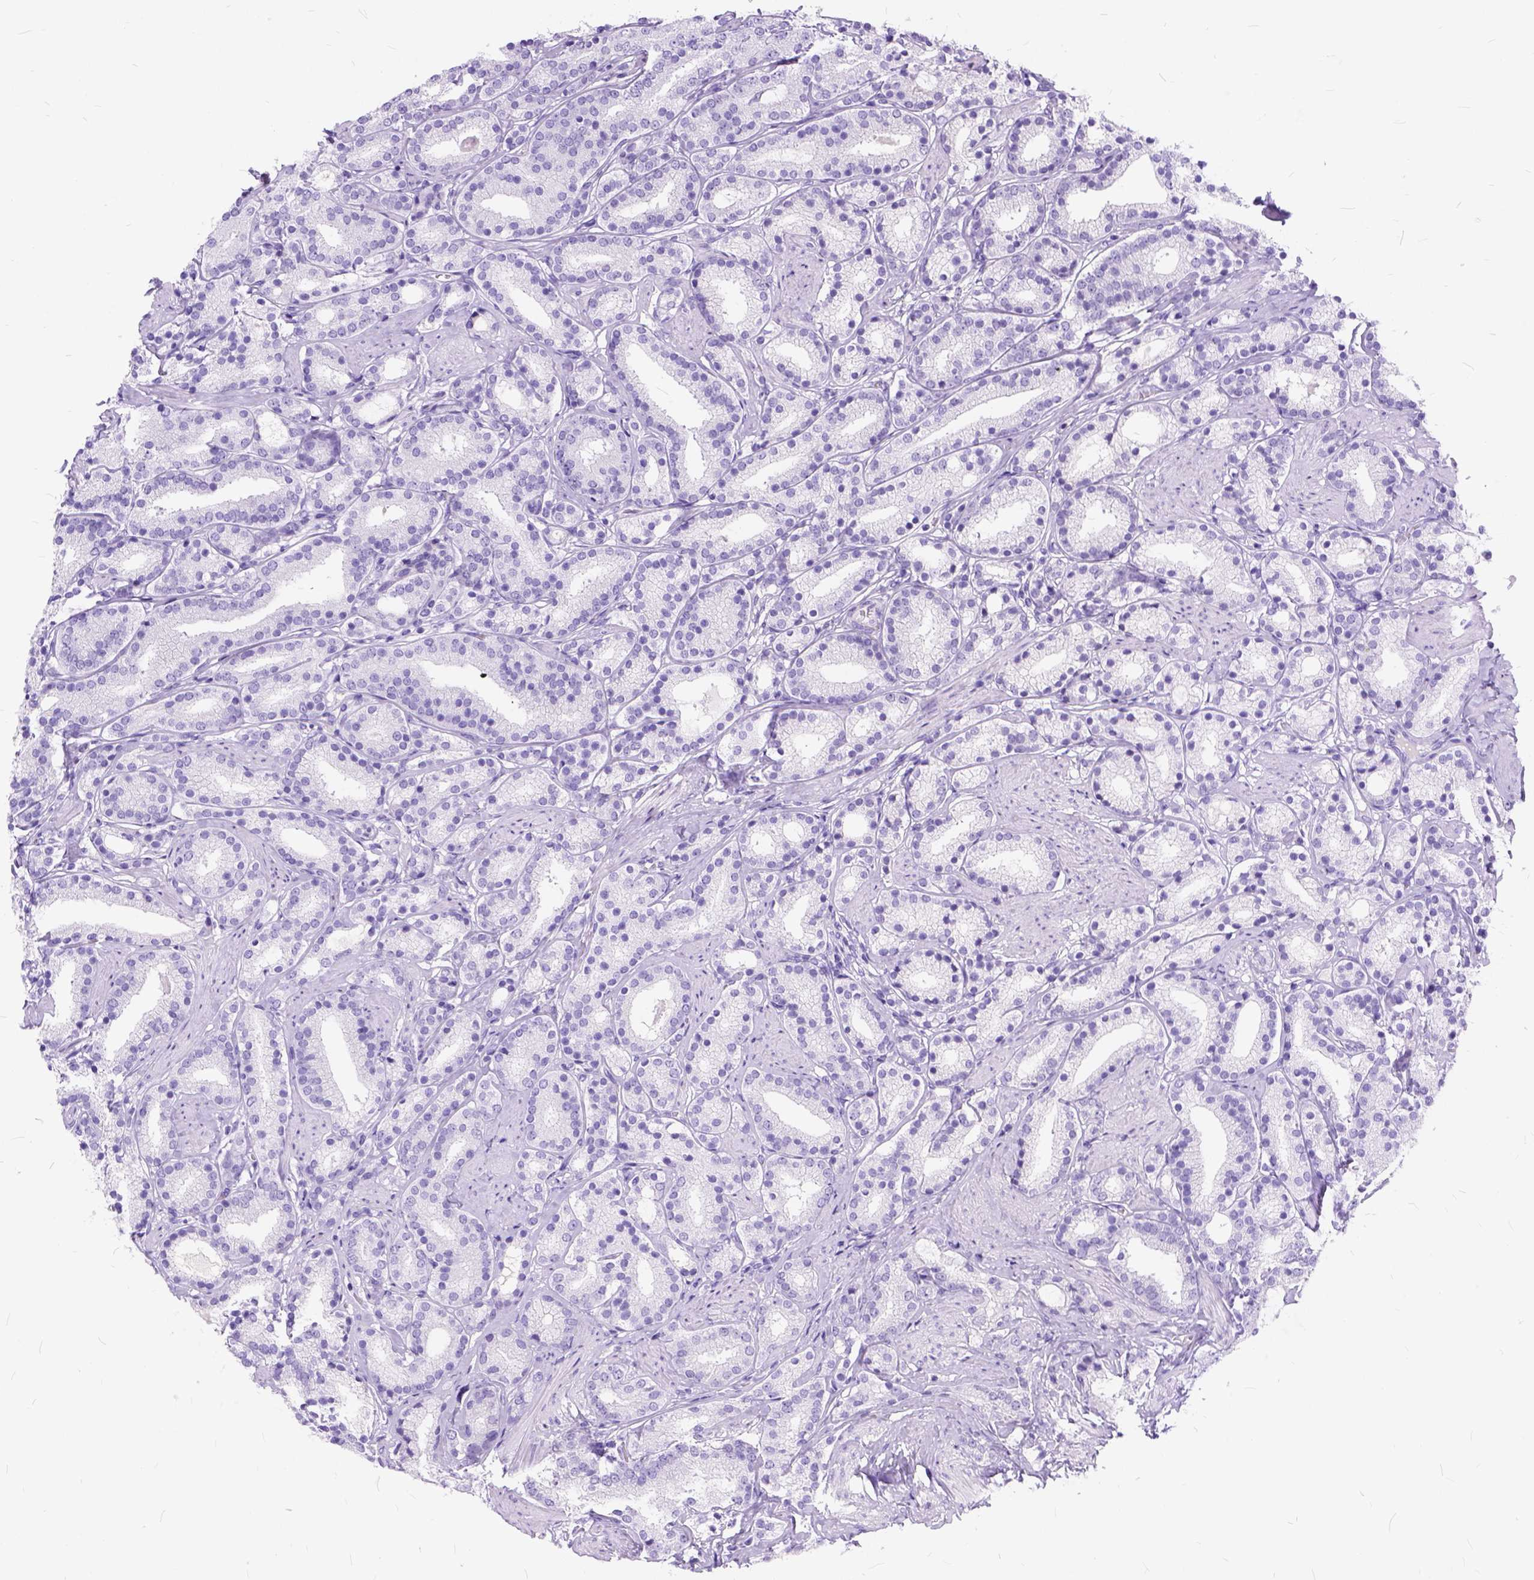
{"staining": {"intensity": "negative", "quantity": "none", "location": "none"}, "tissue": "prostate cancer", "cell_type": "Tumor cells", "image_type": "cancer", "snomed": [{"axis": "morphology", "description": "Adenocarcinoma, High grade"}, {"axis": "topography", "description": "Prostate"}], "caption": "This micrograph is of prostate cancer (high-grade adenocarcinoma) stained with immunohistochemistry to label a protein in brown with the nuclei are counter-stained blue. There is no expression in tumor cells. (DAB immunohistochemistry (IHC), high magnification).", "gene": "C1QTNF3", "patient": {"sex": "male", "age": 63}}